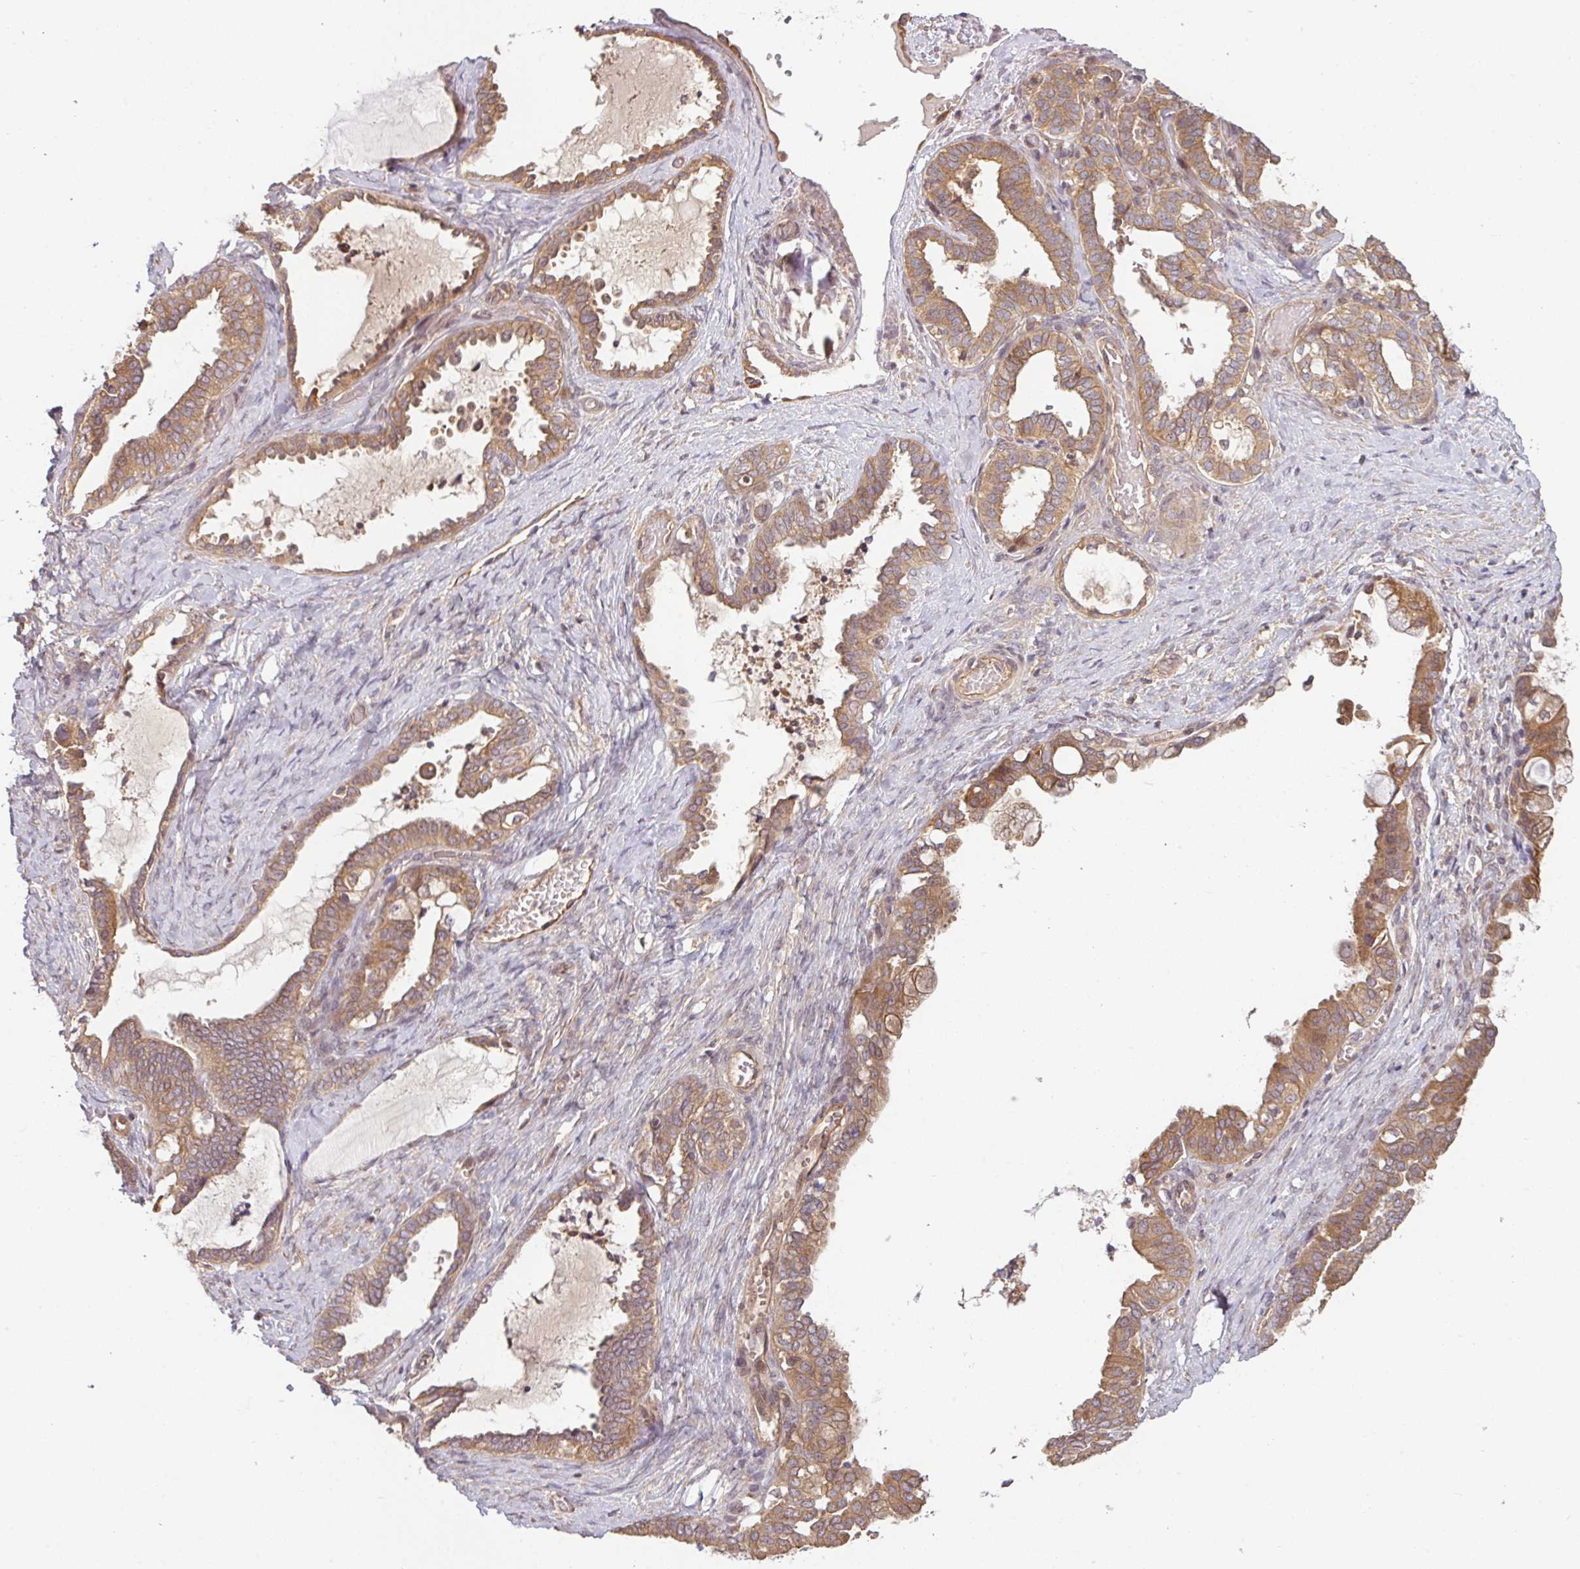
{"staining": {"intensity": "moderate", "quantity": ">75%", "location": "cytoplasmic/membranous"}, "tissue": "ovarian cancer", "cell_type": "Tumor cells", "image_type": "cancer", "snomed": [{"axis": "morphology", "description": "Carcinoma, NOS"}, {"axis": "morphology", "description": "Carcinoma, endometroid"}, {"axis": "topography", "description": "Ovary"}], "caption": "Immunohistochemical staining of human ovarian cancer reveals medium levels of moderate cytoplasmic/membranous protein staining in approximately >75% of tumor cells. (IHC, brightfield microscopy, high magnification).", "gene": "RNF31", "patient": {"sex": "female", "age": 50}}